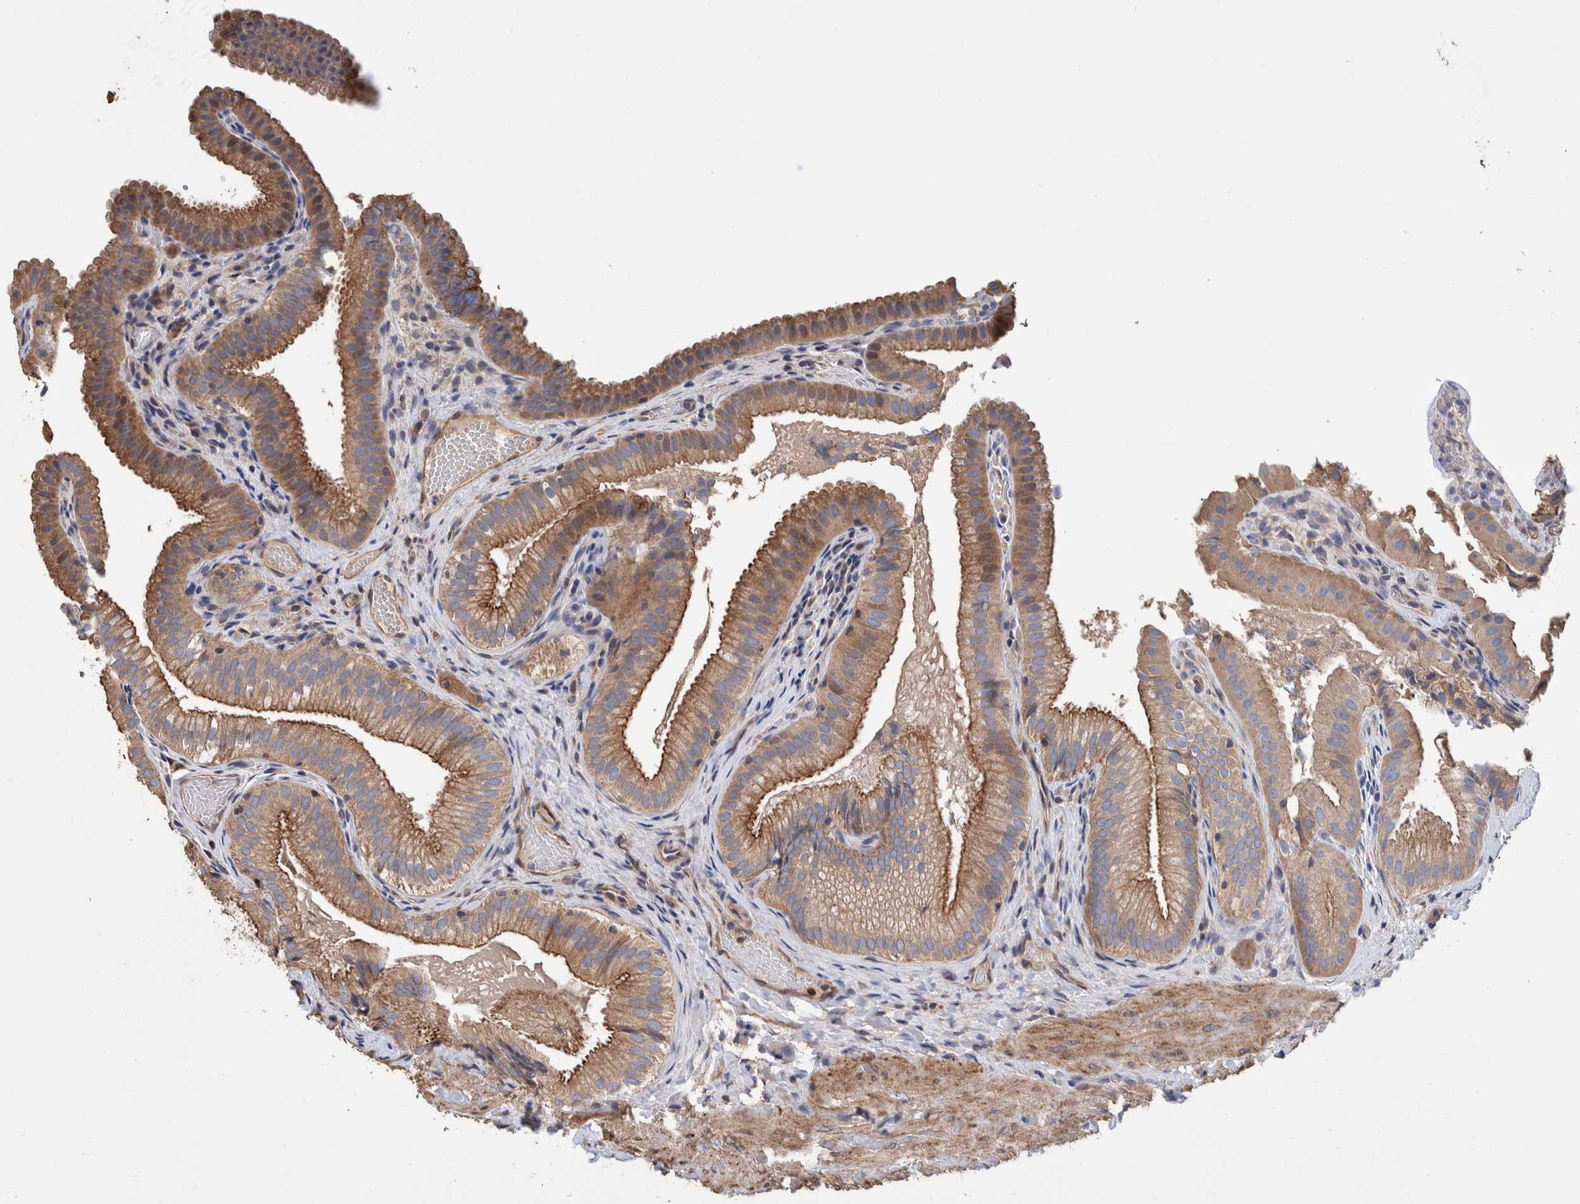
{"staining": {"intensity": "moderate", "quantity": ">75%", "location": "cytoplasmic/membranous"}, "tissue": "gallbladder", "cell_type": "Glandular cells", "image_type": "normal", "snomed": [{"axis": "morphology", "description": "Normal tissue, NOS"}, {"axis": "topography", "description": "Gallbladder"}], "caption": "Immunohistochemical staining of benign human gallbladder shows moderate cytoplasmic/membranous protein staining in approximately >75% of glandular cells. (Stains: DAB in brown, nuclei in blue, Microscopy: brightfield microscopy at high magnification).", "gene": "SLC45A4", "patient": {"sex": "female", "age": 30}}